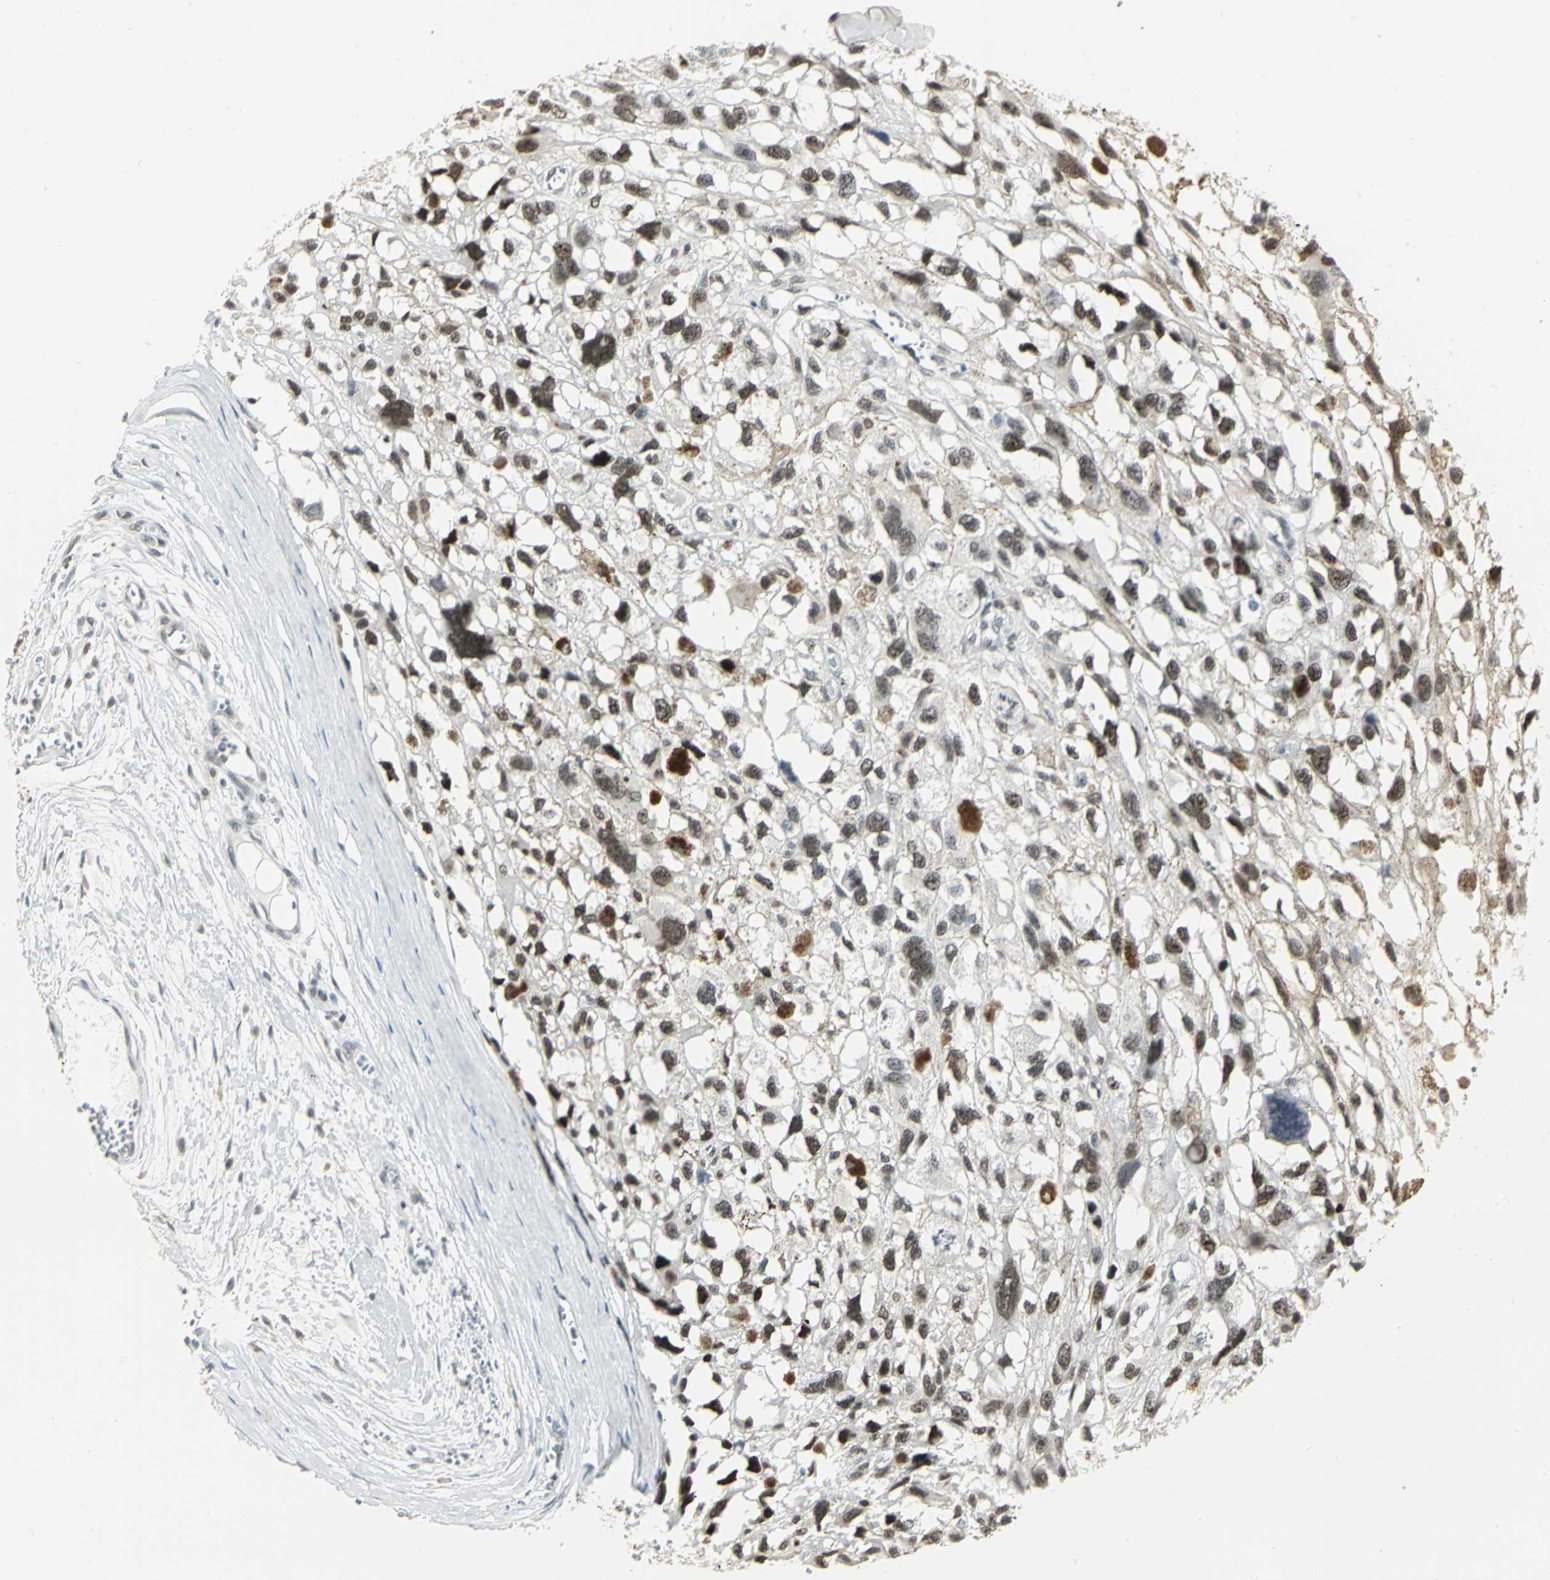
{"staining": {"intensity": "strong", "quantity": ">75%", "location": "nuclear"}, "tissue": "melanoma", "cell_type": "Tumor cells", "image_type": "cancer", "snomed": [{"axis": "morphology", "description": "Malignant melanoma, Metastatic site"}, {"axis": "topography", "description": "Lymph node"}], "caption": "Immunohistochemistry (DAB) staining of human malignant melanoma (metastatic site) displays strong nuclear protein staining in about >75% of tumor cells. (IHC, brightfield microscopy, high magnification).", "gene": "CBX3", "patient": {"sex": "male", "age": 59}}